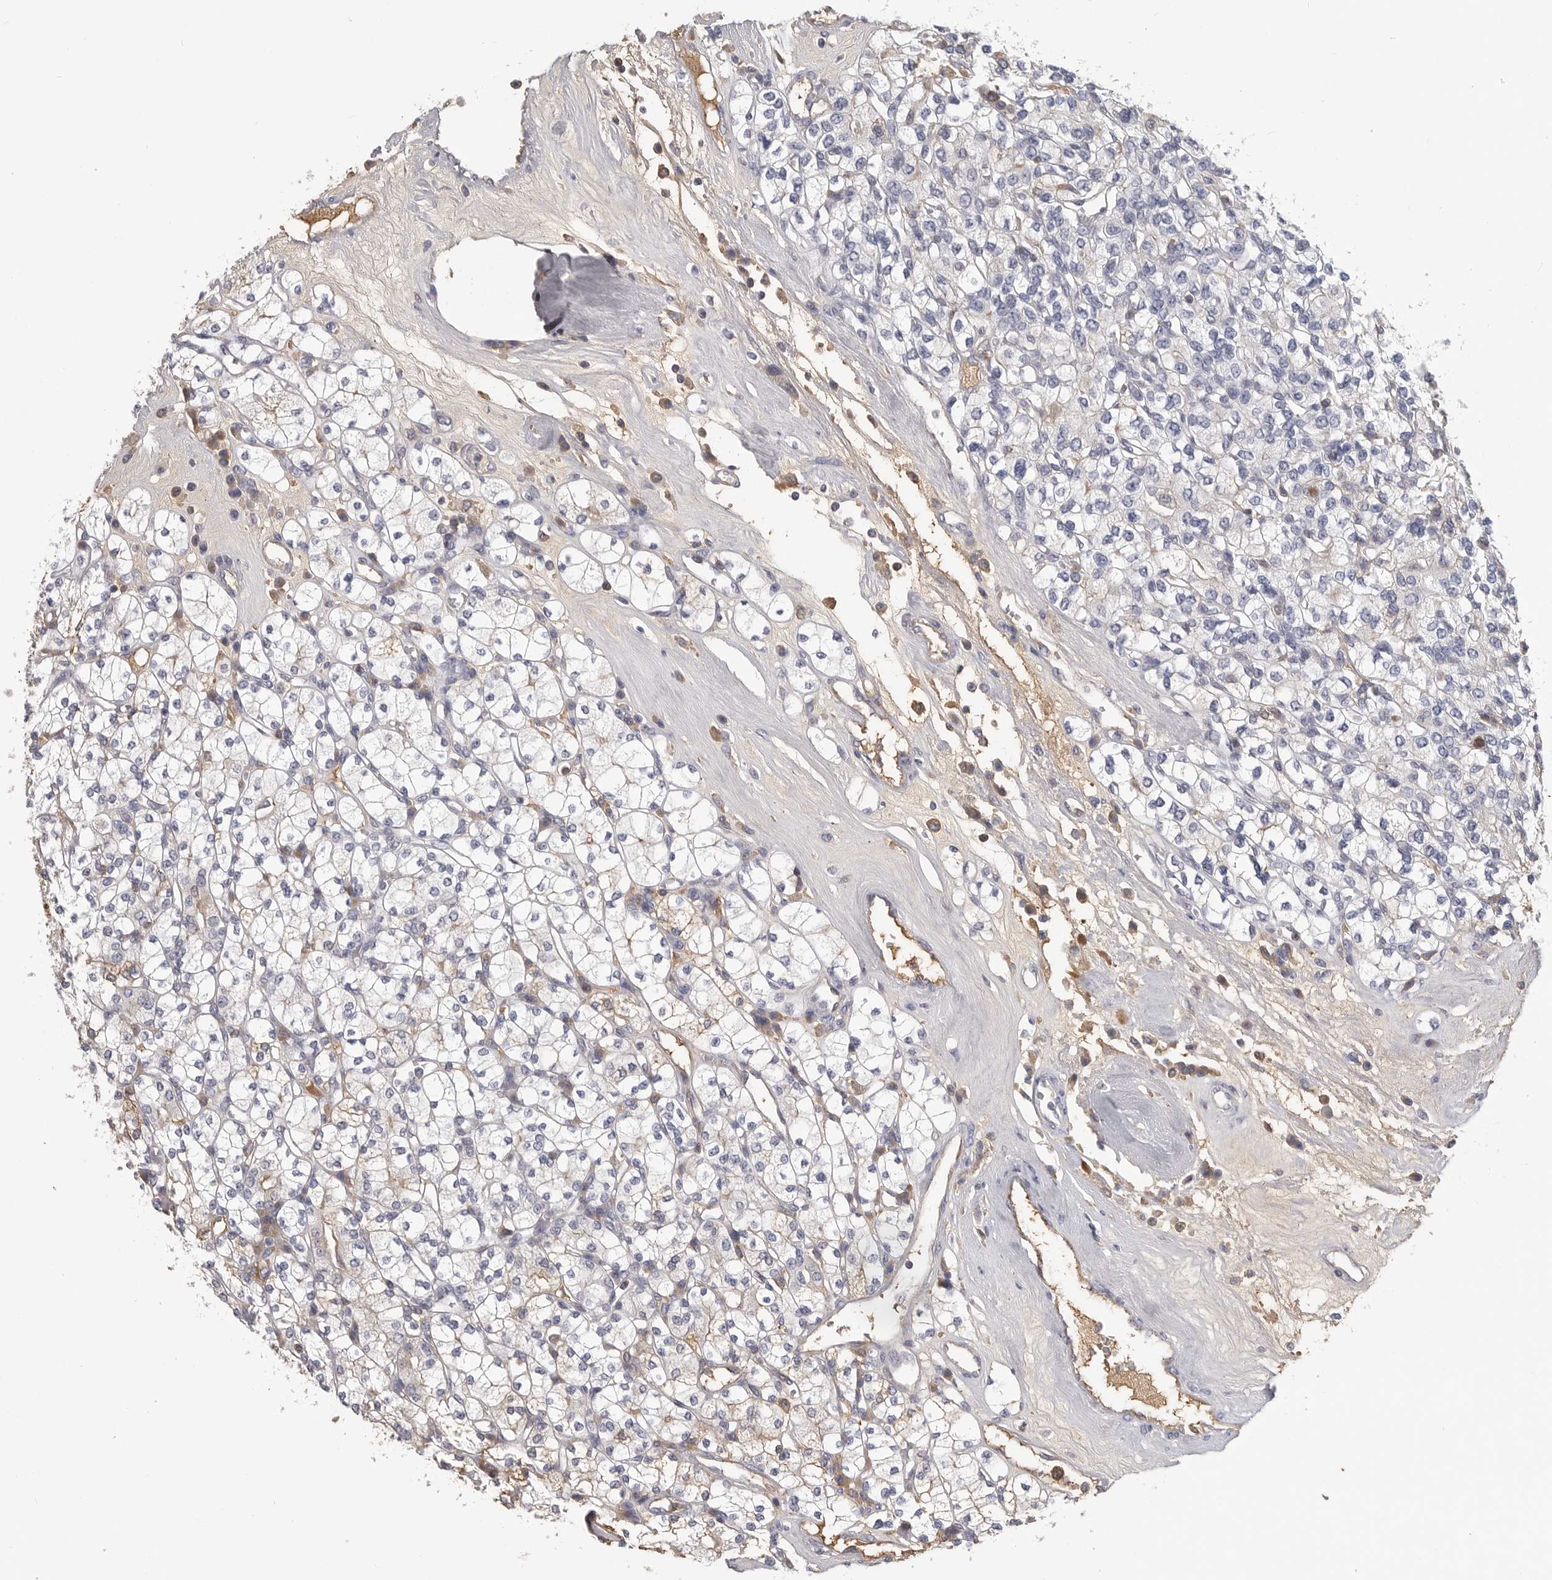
{"staining": {"intensity": "negative", "quantity": "none", "location": "none"}, "tissue": "renal cancer", "cell_type": "Tumor cells", "image_type": "cancer", "snomed": [{"axis": "morphology", "description": "Adenocarcinoma, NOS"}, {"axis": "topography", "description": "Kidney"}], "caption": "Renal cancer was stained to show a protein in brown. There is no significant positivity in tumor cells. The staining was performed using DAB (3,3'-diaminobenzidine) to visualize the protein expression in brown, while the nuclei were stained in blue with hematoxylin (Magnification: 20x).", "gene": "SDC3", "patient": {"sex": "male", "age": 77}}